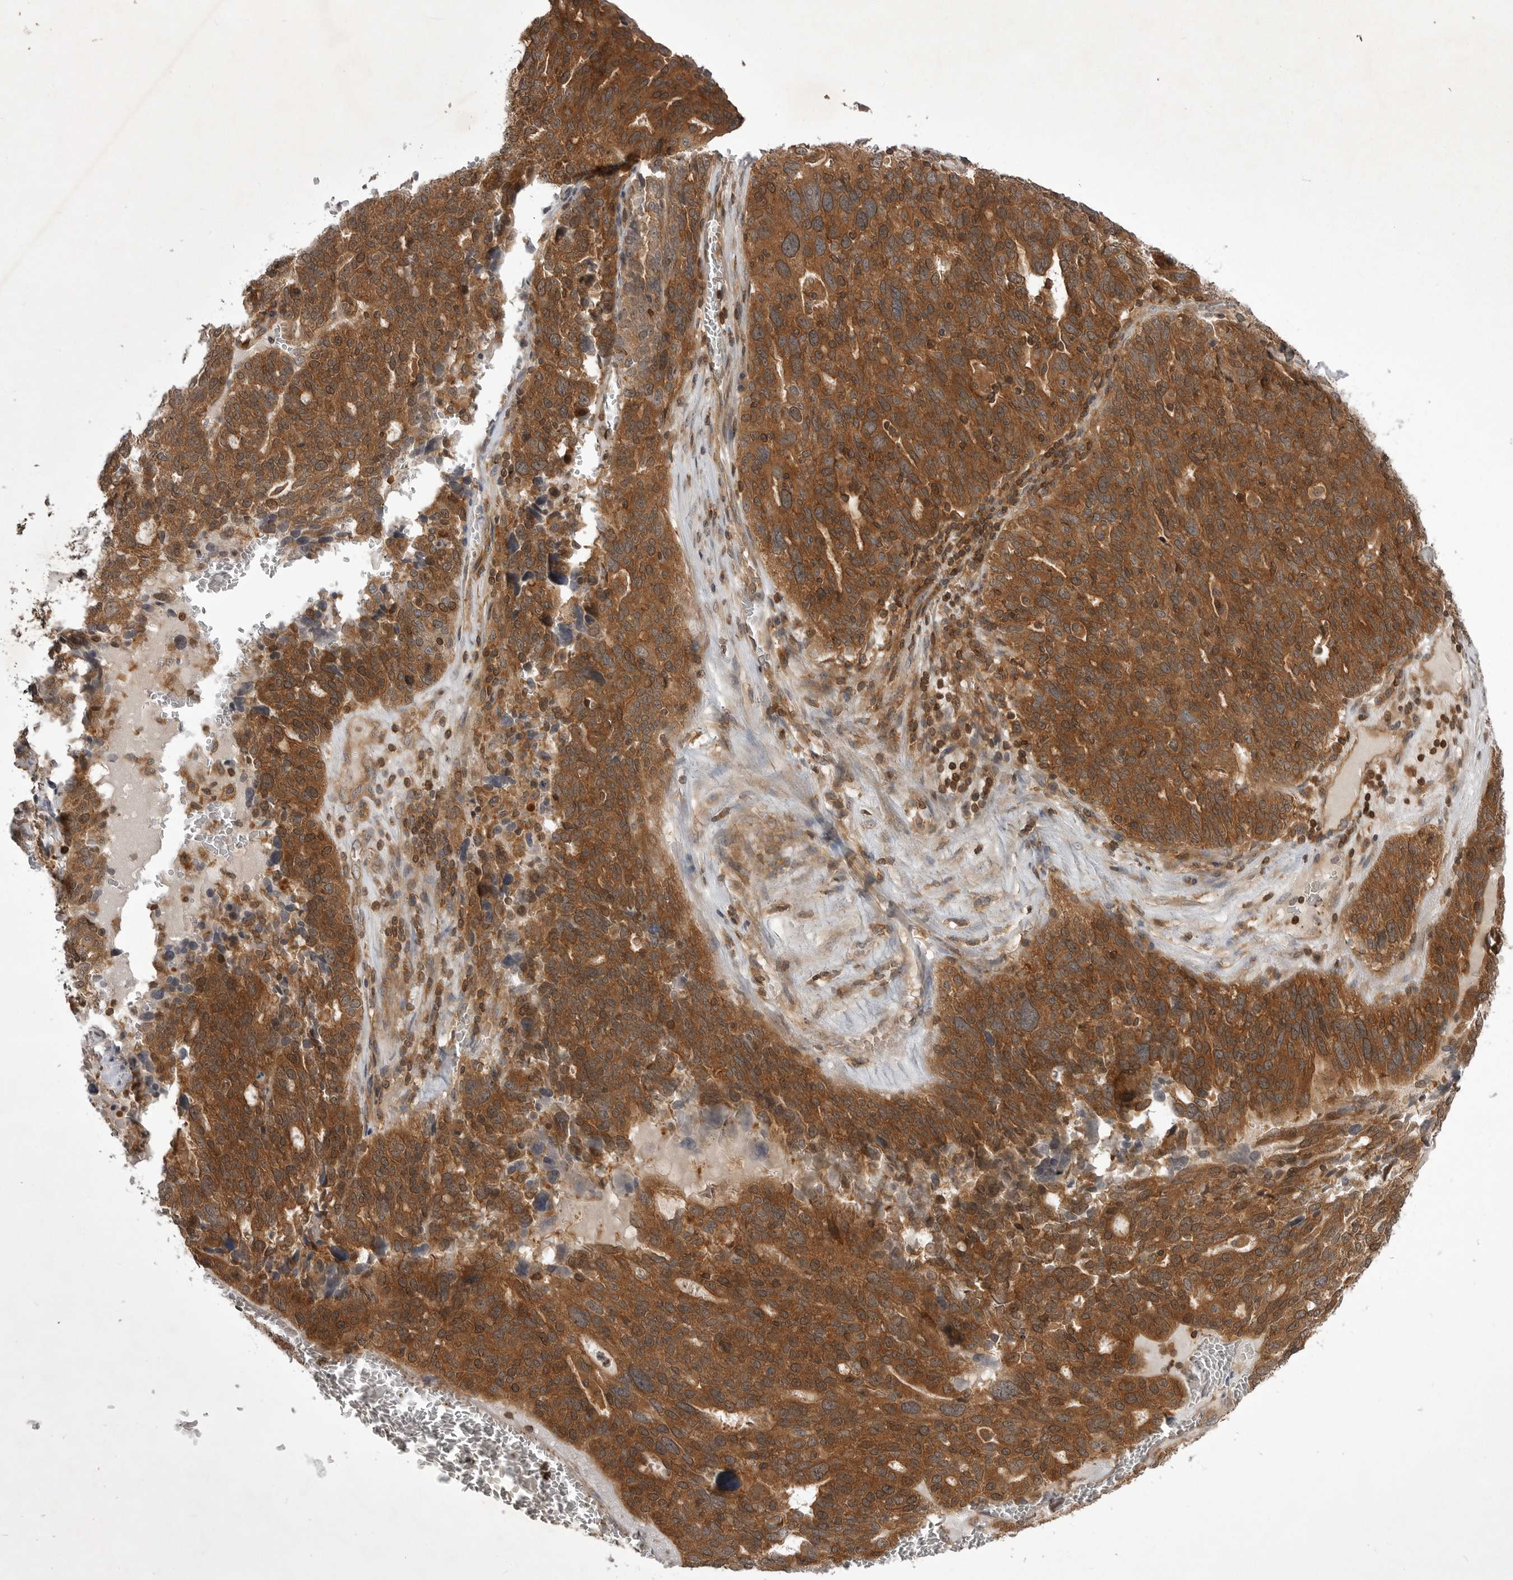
{"staining": {"intensity": "strong", "quantity": ">75%", "location": "cytoplasmic/membranous"}, "tissue": "ovarian cancer", "cell_type": "Tumor cells", "image_type": "cancer", "snomed": [{"axis": "morphology", "description": "Cystadenocarcinoma, serous, NOS"}, {"axis": "topography", "description": "Ovary"}], "caption": "A micrograph showing strong cytoplasmic/membranous expression in approximately >75% of tumor cells in ovarian cancer (serous cystadenocarcinoma), as visualized by brown immunohistochemical staining.", "gene": "STK24", "patient": {"sex": "female", "age": 59}}